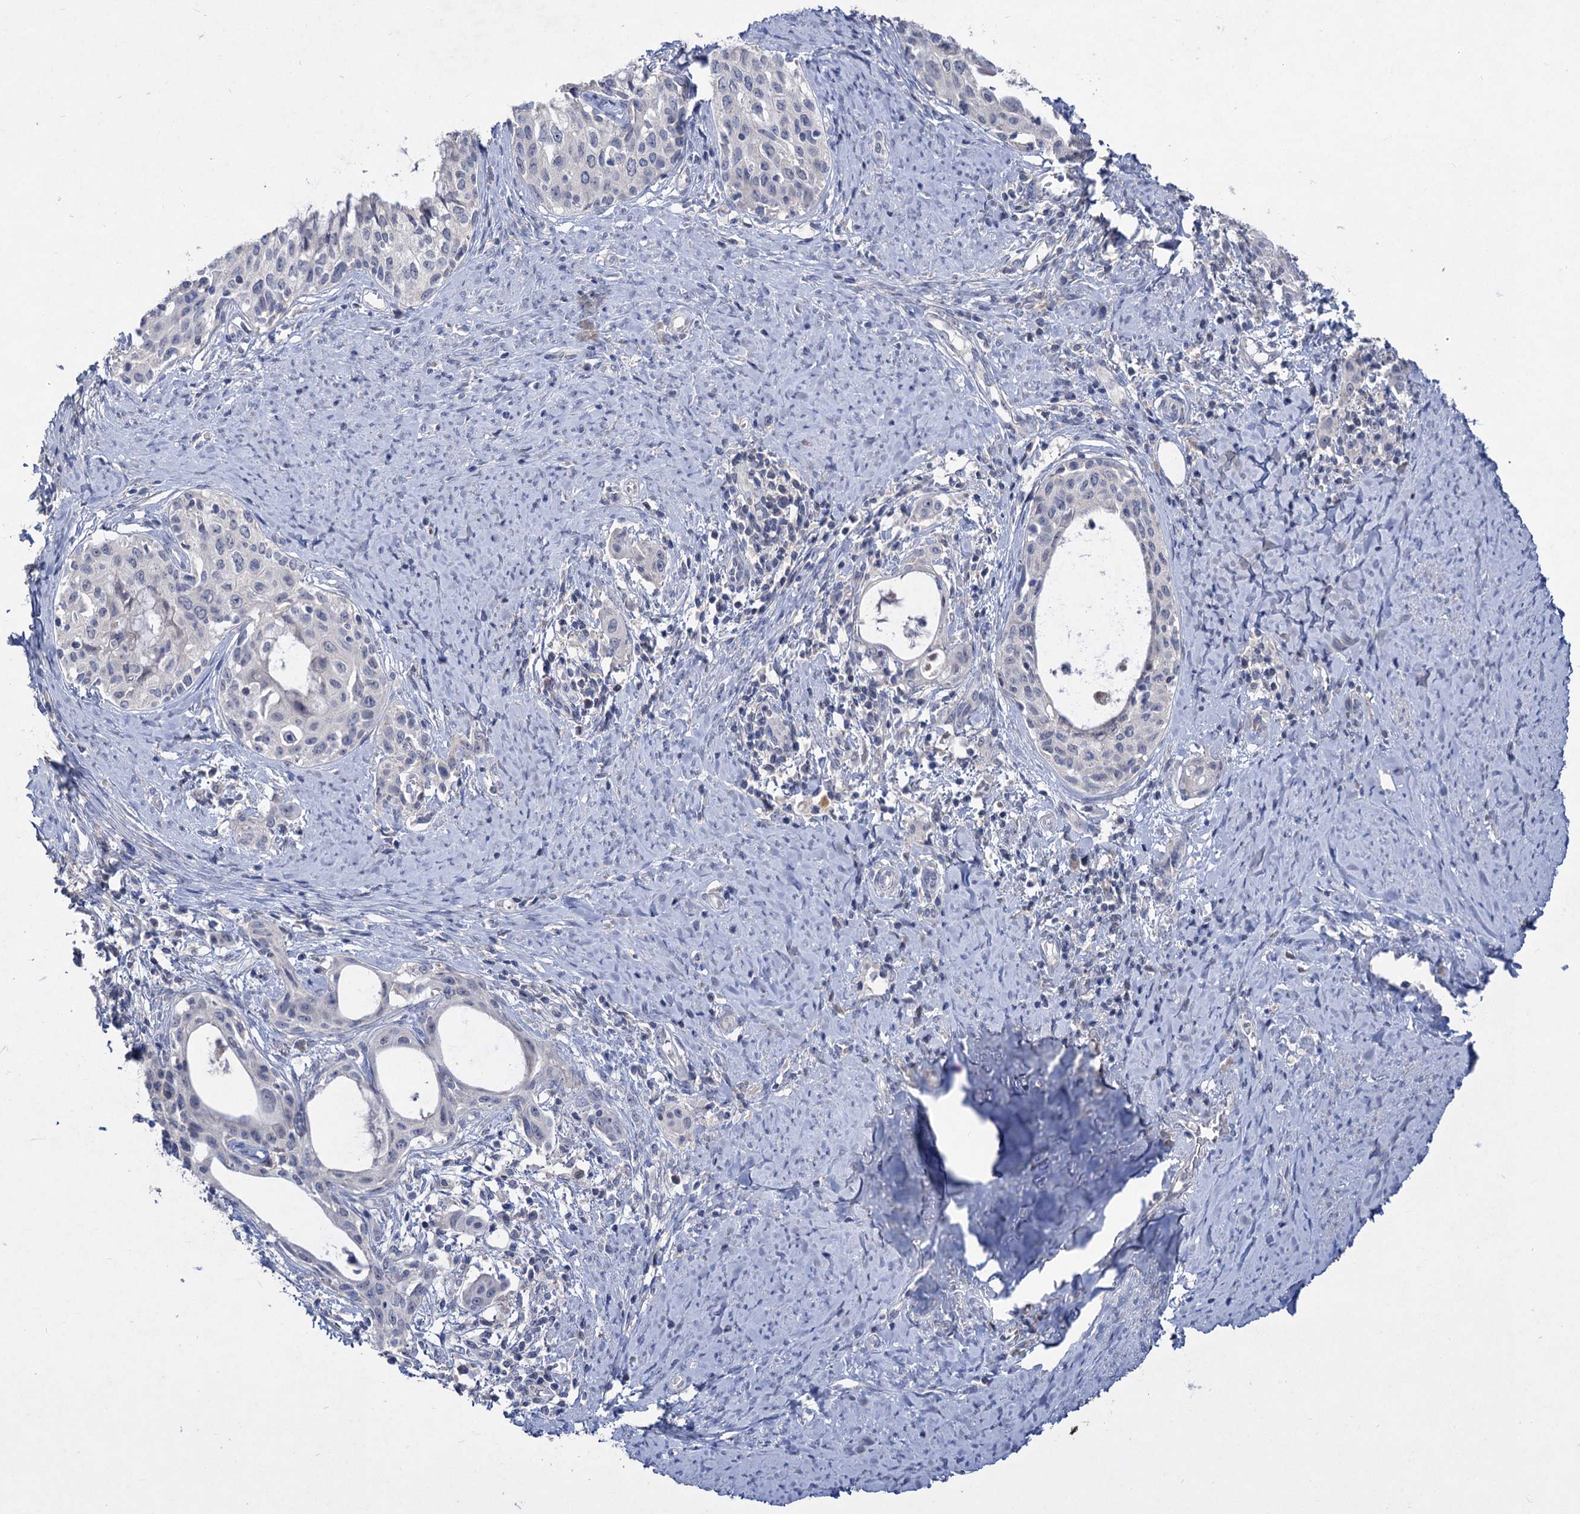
{"staining": {"intensity": "negative", "quantity": "none", "location": "none"}, "tissue": "cervical cancer", "cell_type": "Tumor cells", "image_type": "cancer", "snomed": [{"axis": "morphology", "description": "Squamous cell carcinoma, NOS"}, {"axis": "morphology", "description": "Adenocarcinoma, NOS"}, {"axis": "topography", "description": "Cervix"}], "caption": "Photomicrograph shows no significant protein expression in tumor cells of cervical adenocarcinoma.", "gene": "ATP4A", "patient": {"sex": "female", "age": 52}}